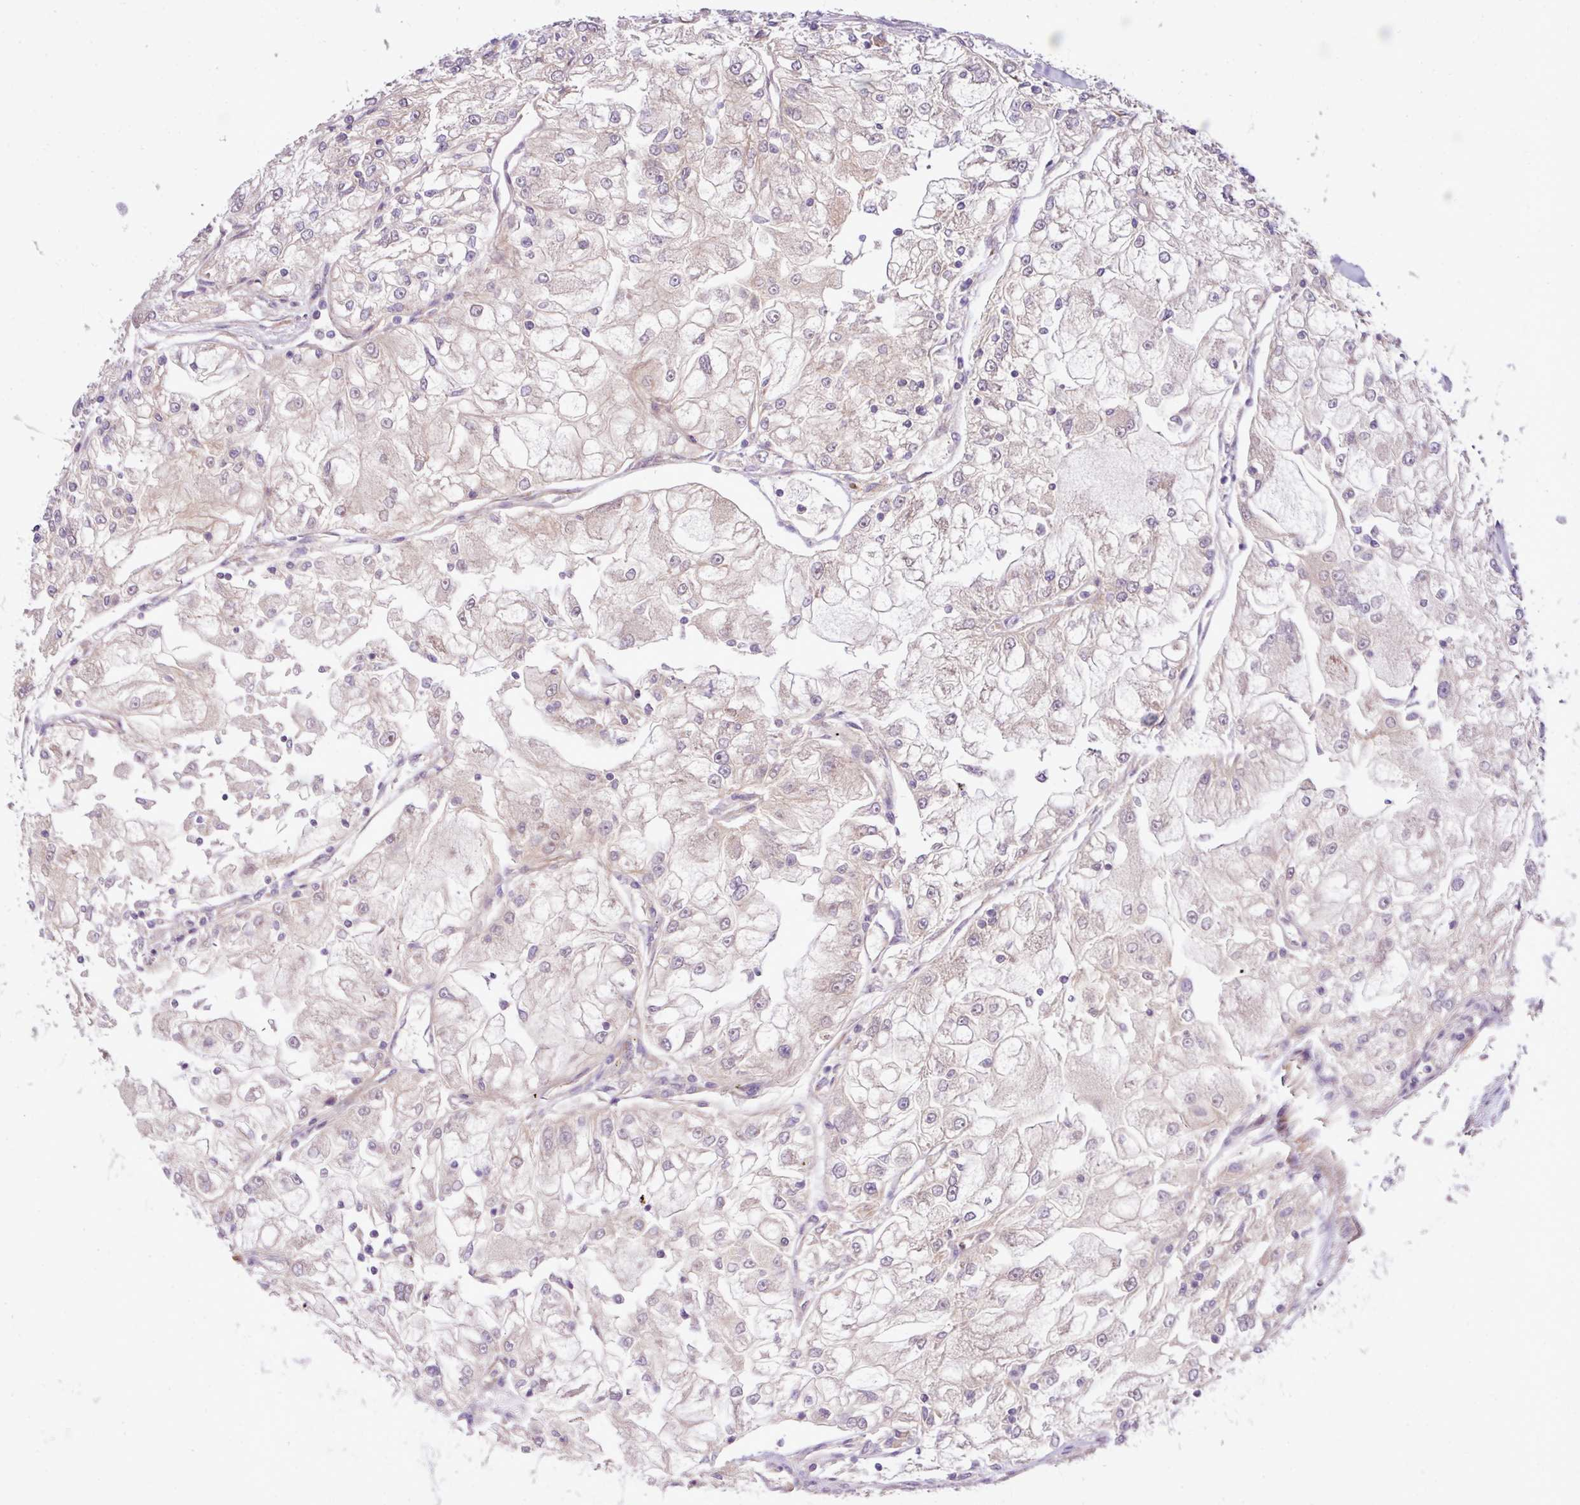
{"staining": {"intensity": "weak", "quantity": "25%-75%", "location": "cytoplasmic/membranous"}, "tissue": "renal cancer", "cell_type": "Tumor cells", "image_type": "cancer", "snomed": [{"axis": "morphology", "description": "Adenocarcinoma, NOS"}, {"axis": "topography", "description": "Kidney"}], "caption": "Protein staining by immunohistochemistry (IHC) displays weak cytoplasmic/membranous positivity in approximately 25%-75% of tumor cells in renal adenocarcinoma.", "gene": "TM2D2", "patient": {"sex": "female", "age": 72}}